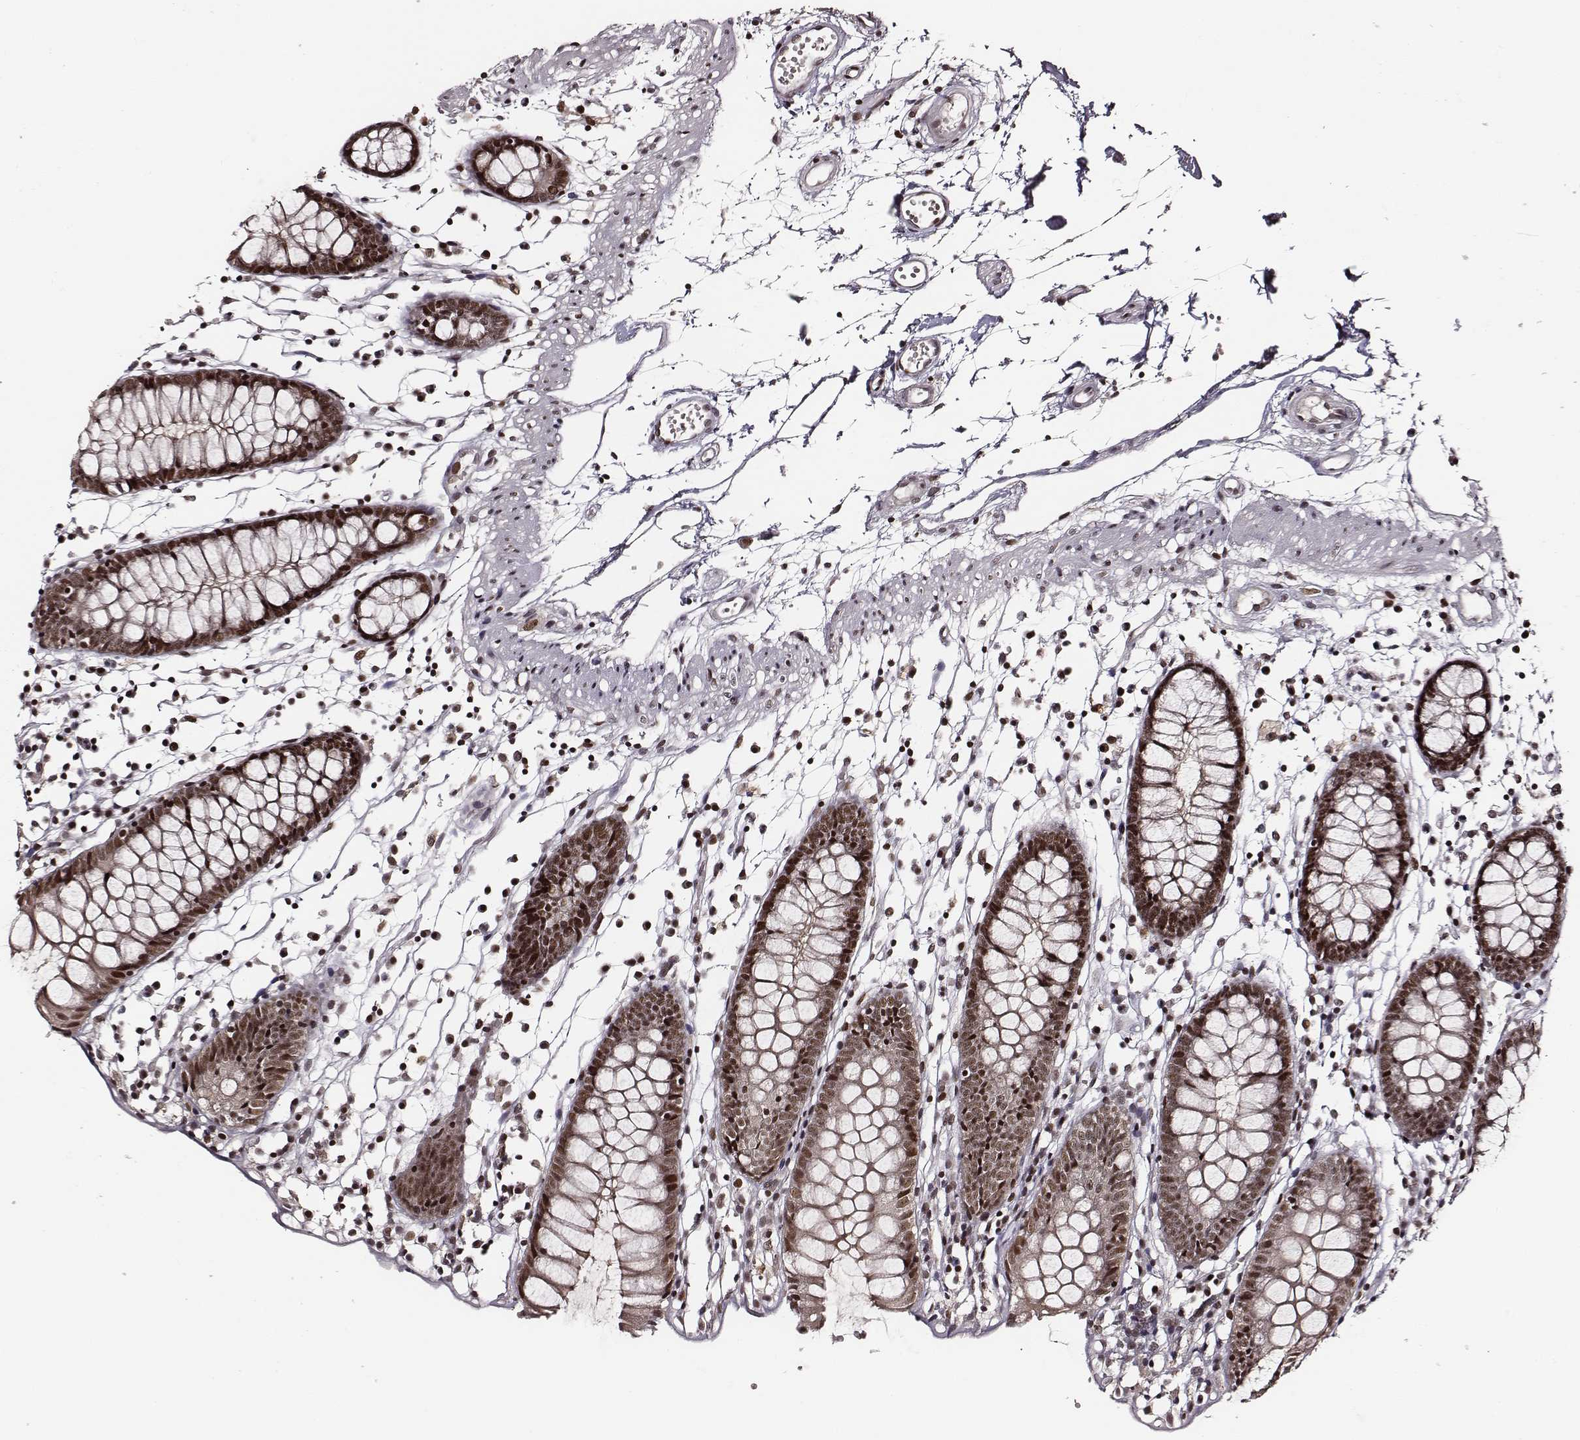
{"staining": {"intensity": "strong", "quantity": ">75%", "location": "nuclear"}, "tissue": "colon", "cell_type": "Endothelial cells", "image_type": "normal", "snomed": [{"axis": "morphology", "description": "Normal tissue, NOS"}, {"axis": "morphology", "description": "Adenocarcinoma, NOS"}, {"axis": "topography", "description": "Colon"}], "caption": "Endothelial cells reveal high levels of strong nuclear expression in about >75% of cells in normal human colon.", "gene": "PPARA", "patient": {"sex": "male", "age": 83}}